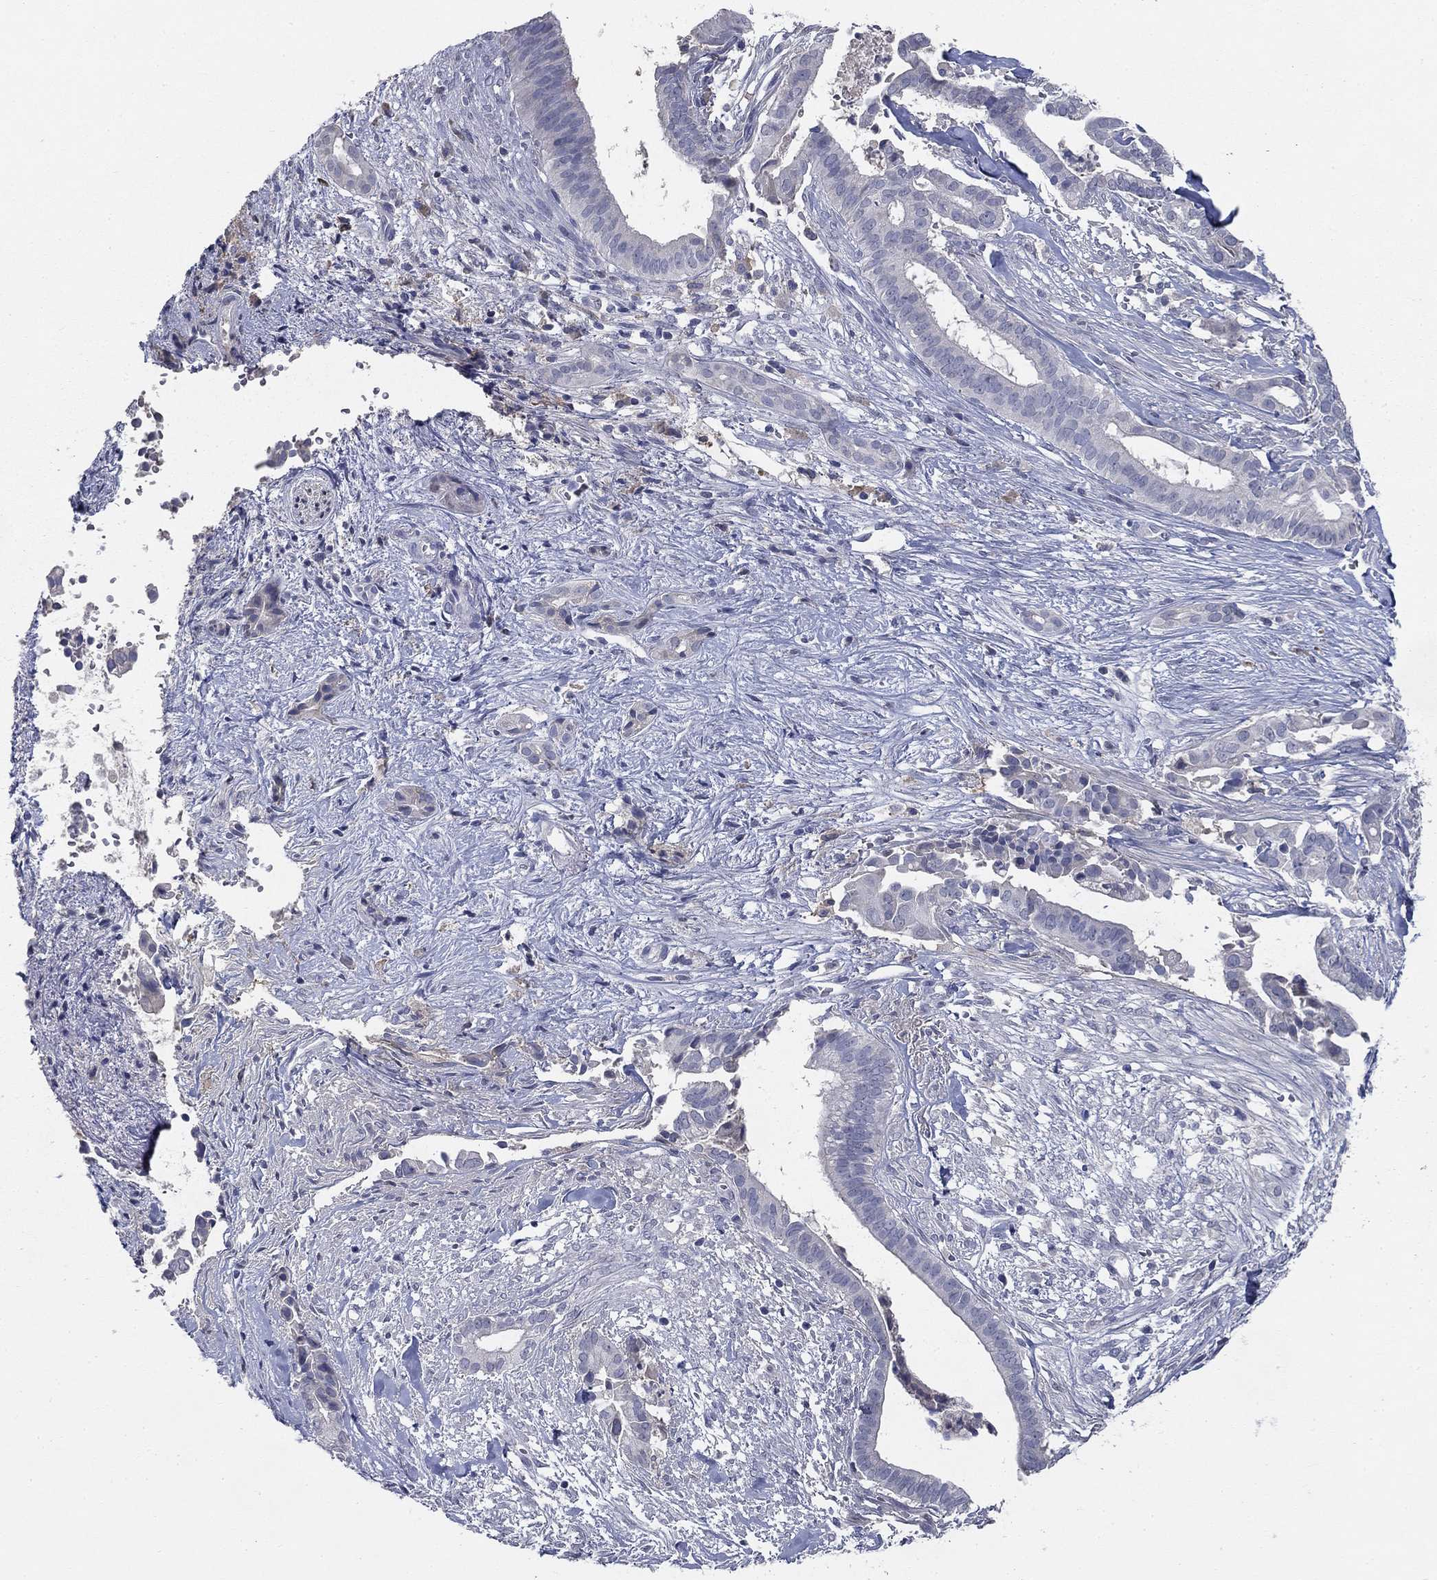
{"staining": {"intensity": "negative", "quantity": "none", "location": "none"}, "tissue": "pancreatic cancer", "cell_type": "Tumor cells", "image_type": "cancer", "snomed": [{"axis": "morphology", "description": "Adenocarcinoma, NOS"}, {"axis": "topography", "description": "Pancreas"}], "caption": "This is an IHC image of pancreatic cancer. There is no positivity in tumor cells.", "gene": "CD274", "patient": {"sex": "male", "age": 61}}